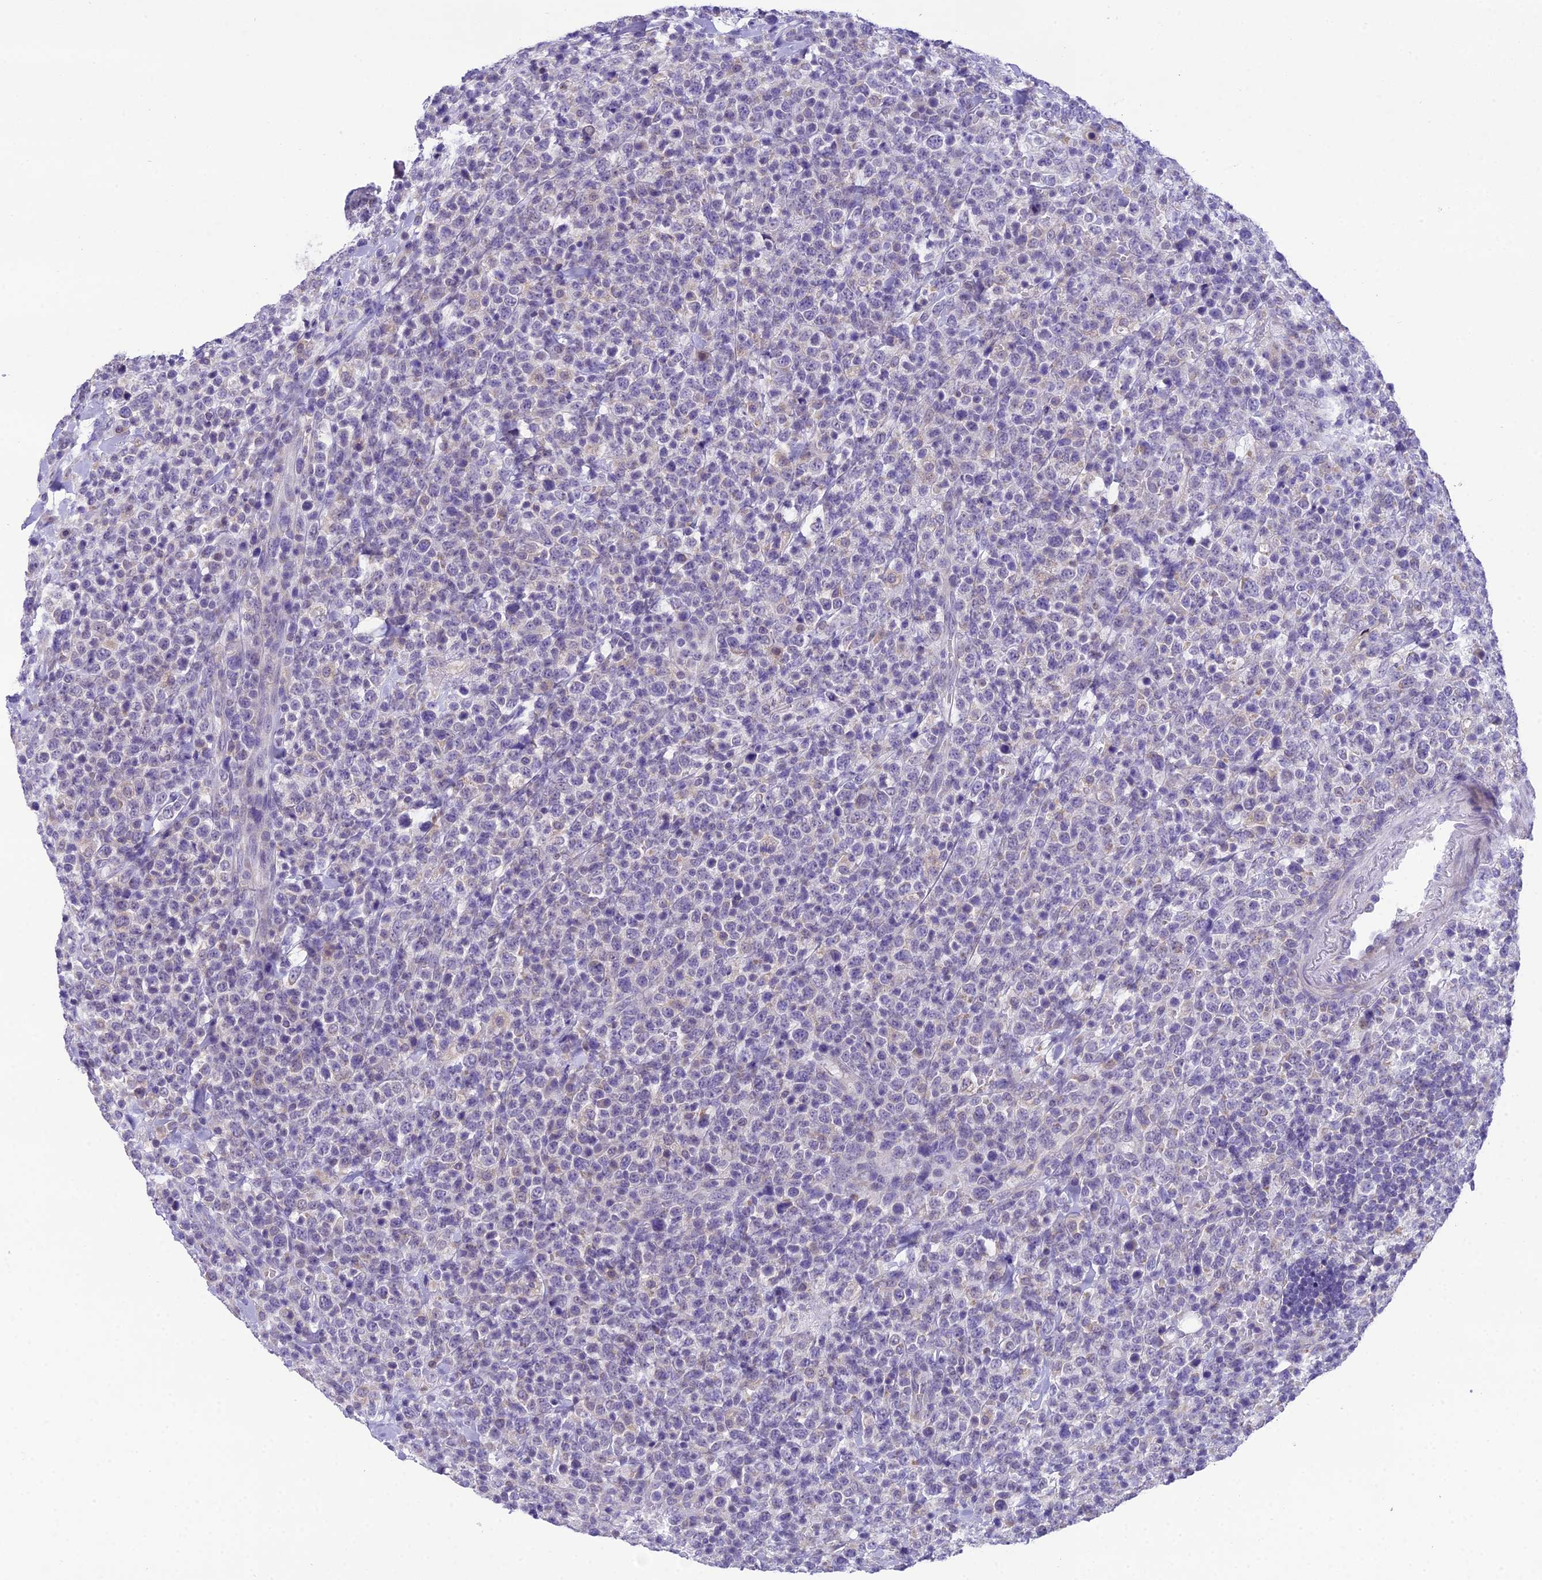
{"staining": {"intensity": "negative", "quantity": "none", "location": "none"}, "tissue": "lymphoma", "cell_type": "Tumor cells", "image_type": "cancer", "snomed": [{"axis": "morphology", "description": "Malignant lymphoma, non-Hodgkin's type, High grade"}, {"axis": "topography", "description": "Colon"}], "caption": "This is an immunohistochemistry (IHC) histopathology image of lymphoma. There is no expression in tumor cells.", "gene": "MIIP", "patient": {"sex": "female", "age": 53}}